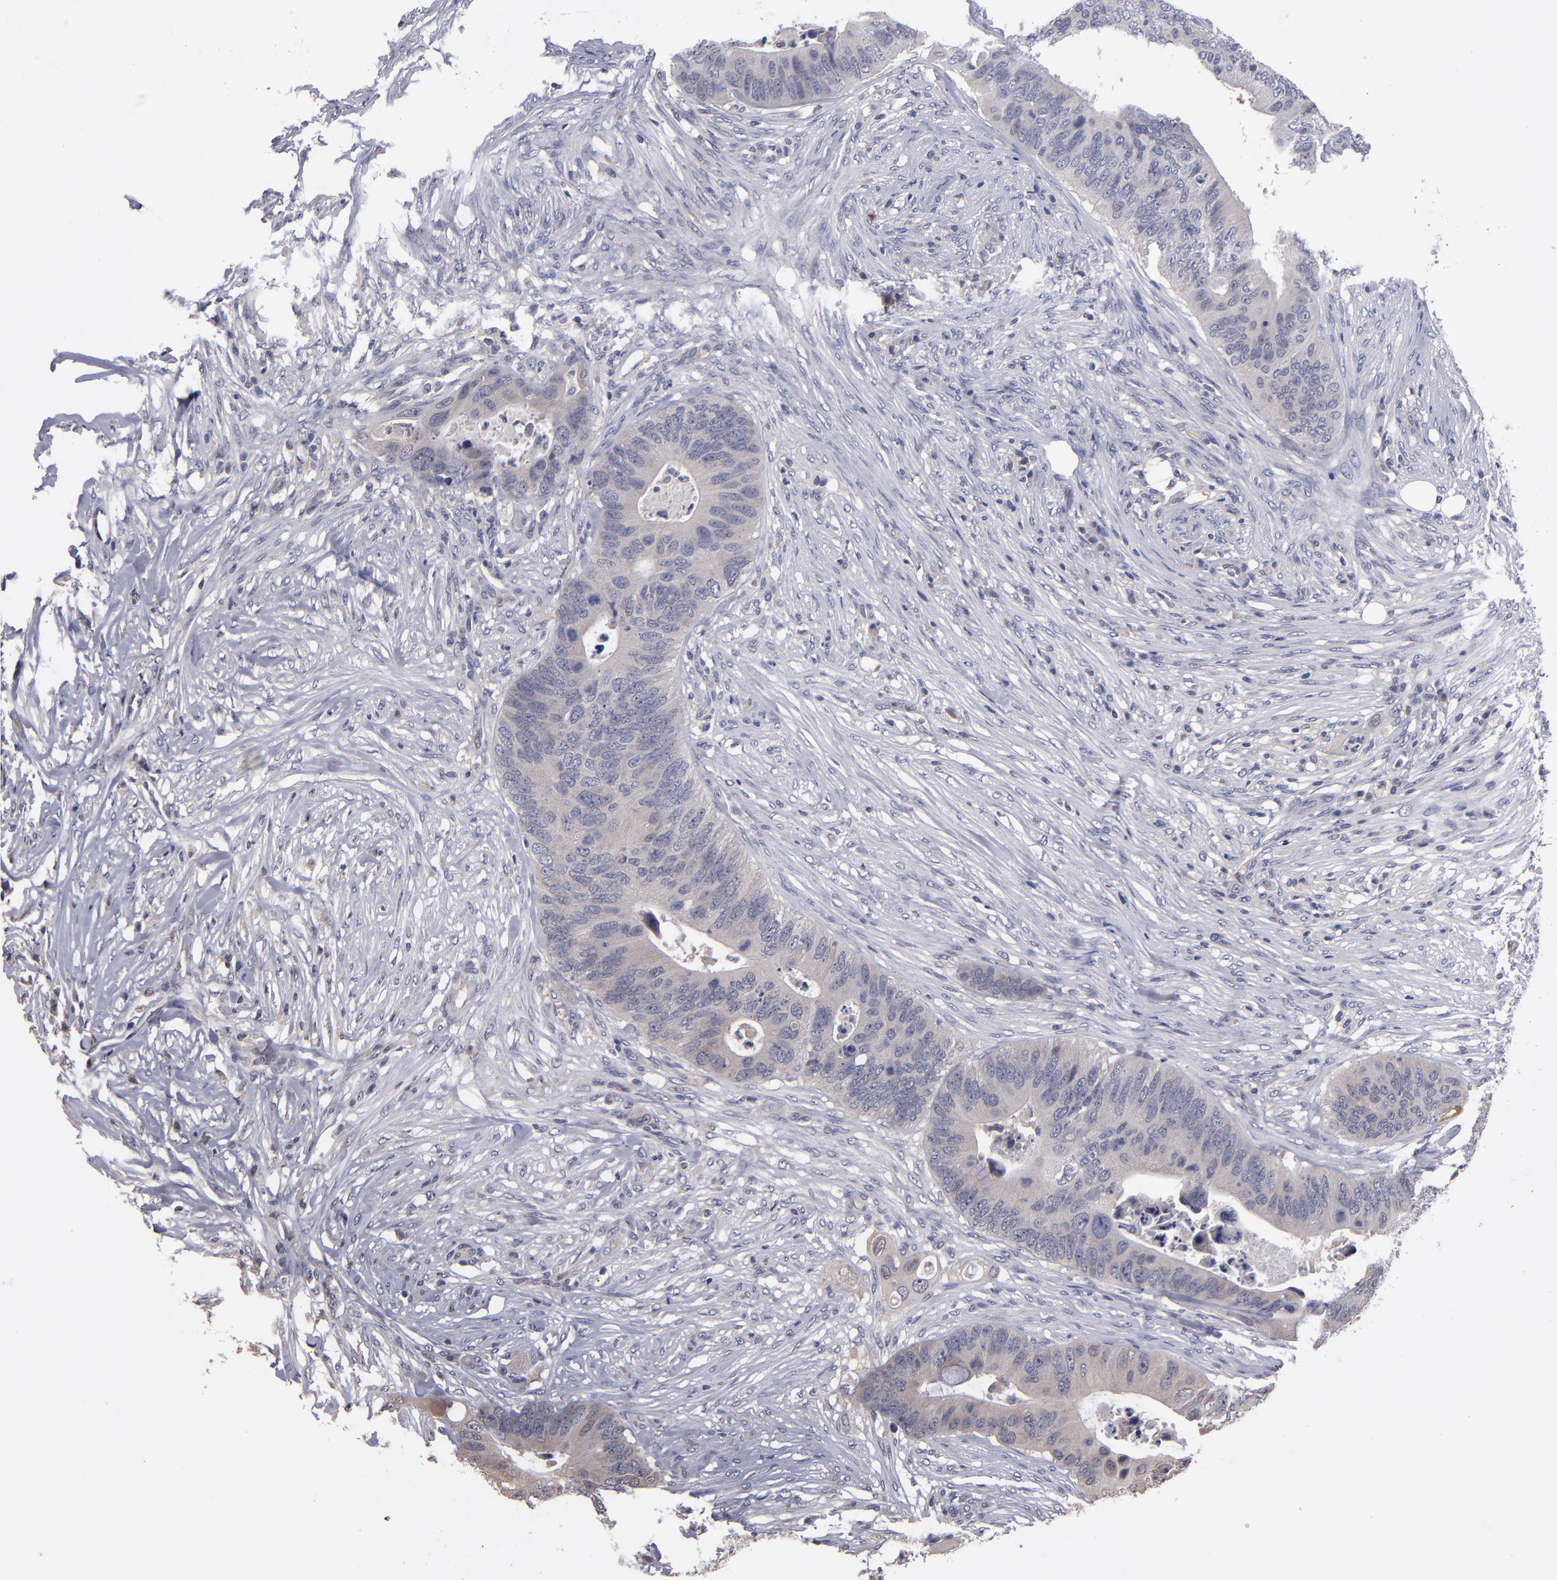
{"staining": {"intensity": "weak", "quantity": ">75%", "location": "cytoplasmic/membranous,nuclear"}, "tissue": "colorectal cancer", "cell_type": "Tumor cells", "image_type": "cancer", "snomed": [{"axis": "morphology", "description": "Adenocarcinoma, NOS"}, {"axis": "topography", "description": "Colon"}], "caption": "IHC photomicrograph of human colorectal cancer stained for a protein (brown), which displays low levels of weak cytoplasmic/membranous and nuclear positivity in approximately >75% of tumor cells.", "gene": "S100A1", "patient": {"sex": "male", "age": 71}}